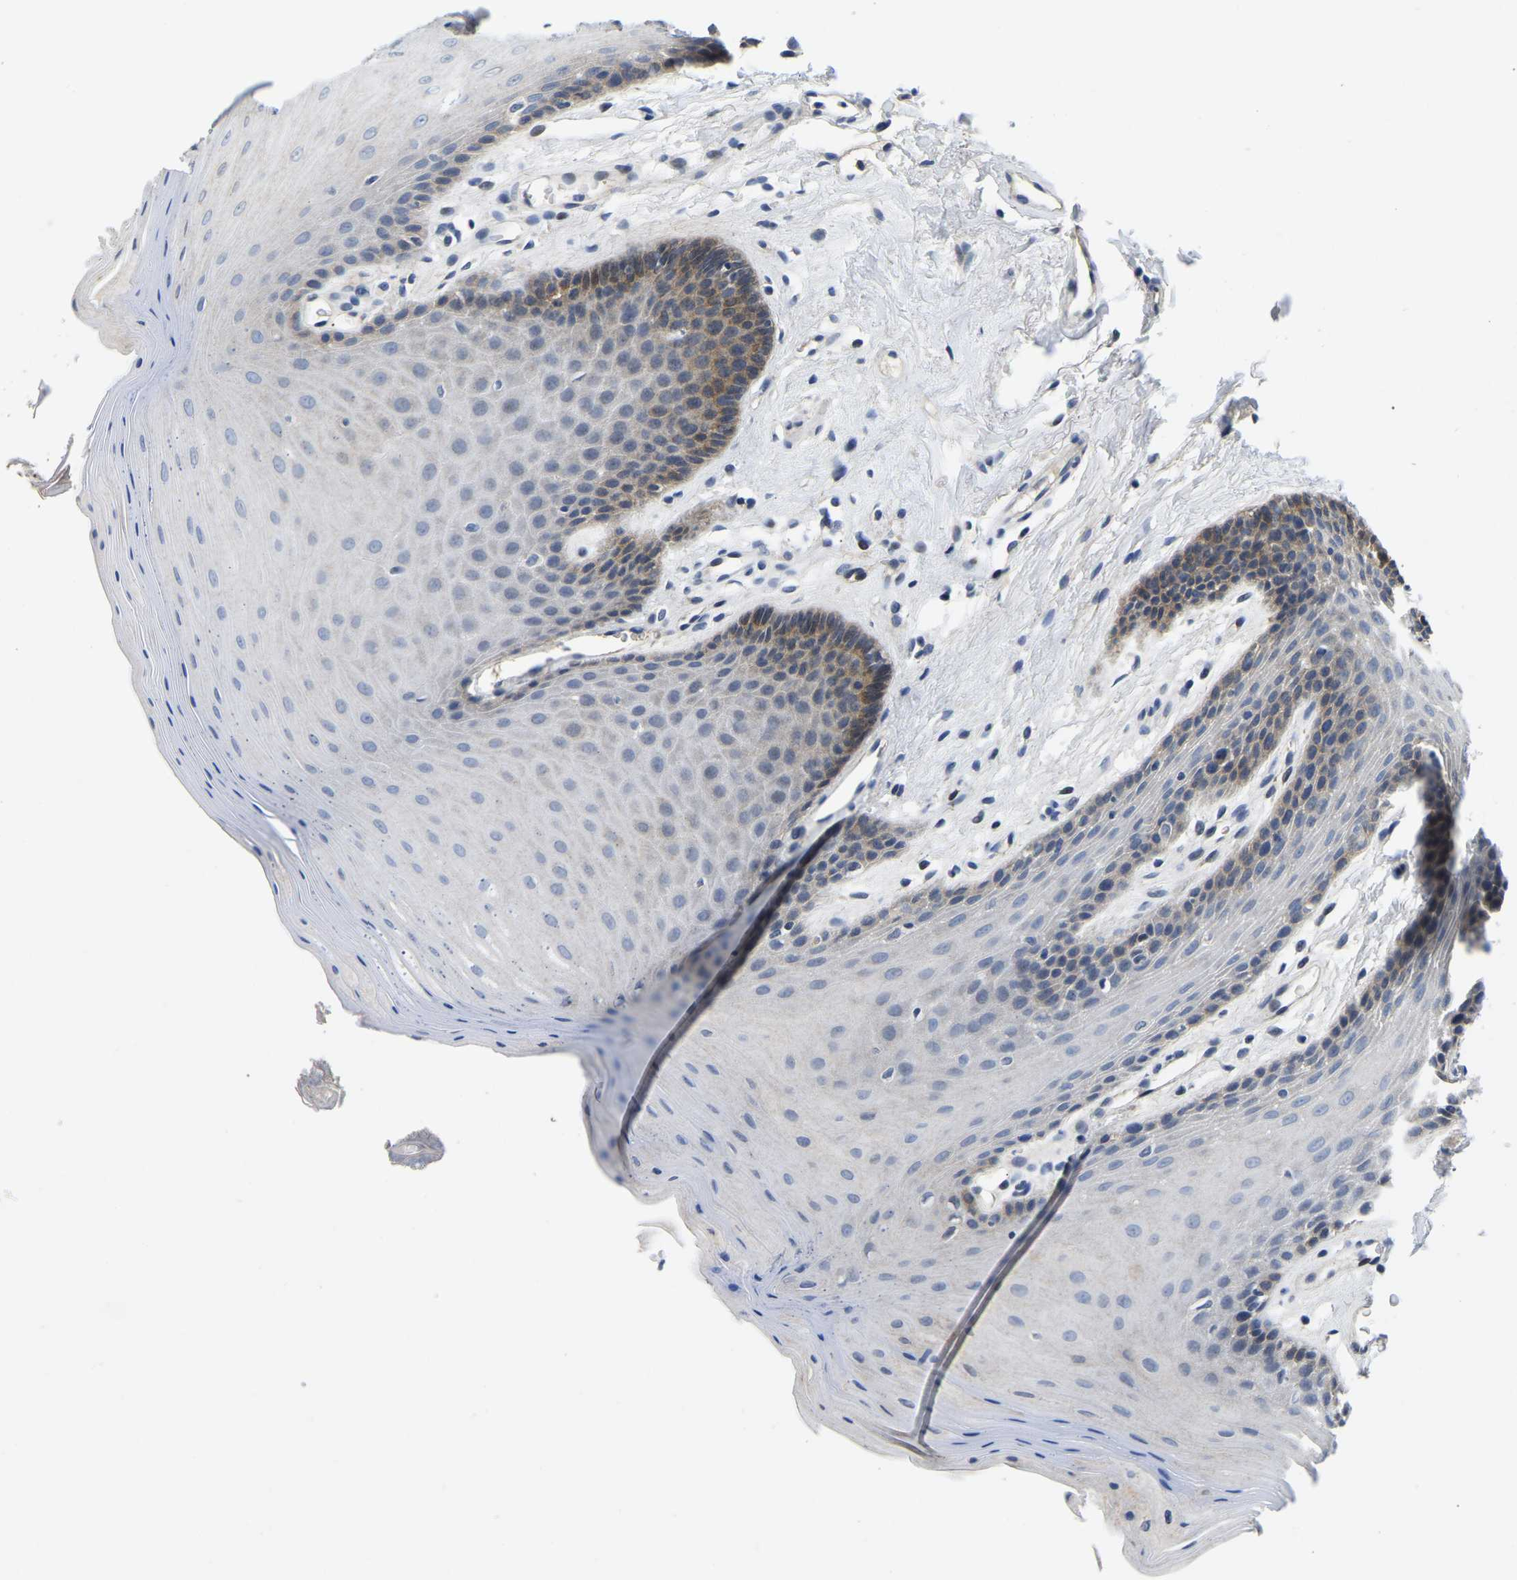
{"staining": {"intensity": "moderate", "quantity": "25%-75%", "location": "cytoplasmic/membranous"}, "tissue": "oral mucosa", "cell_type": "Squamous epithelial cells", "image_type": "normal", "snomed": [{"axis": "morphology", "description": "Normal tissue, NOS"}, {"axis": "morphology", "description": "Squamous cell carcinoma, NOS"}, {"axis": "topography", "description": "Oral tissue"}, {"axis": "topography", "description": "Head-Neck"}], "caption": "Immunohistochemistry (IHC) histopathology image of unremarkable oral mucosa: oral mucosa stained using IHC exhibits medium levels of moderate protein expression localized specifically in the cytoplasmic/membranous of squamous epithelial cells, appearing as a cytoplasmic/membranous brown color.", "gene": "ITGA2", "patient": {"sex": "male", "age": 71}}